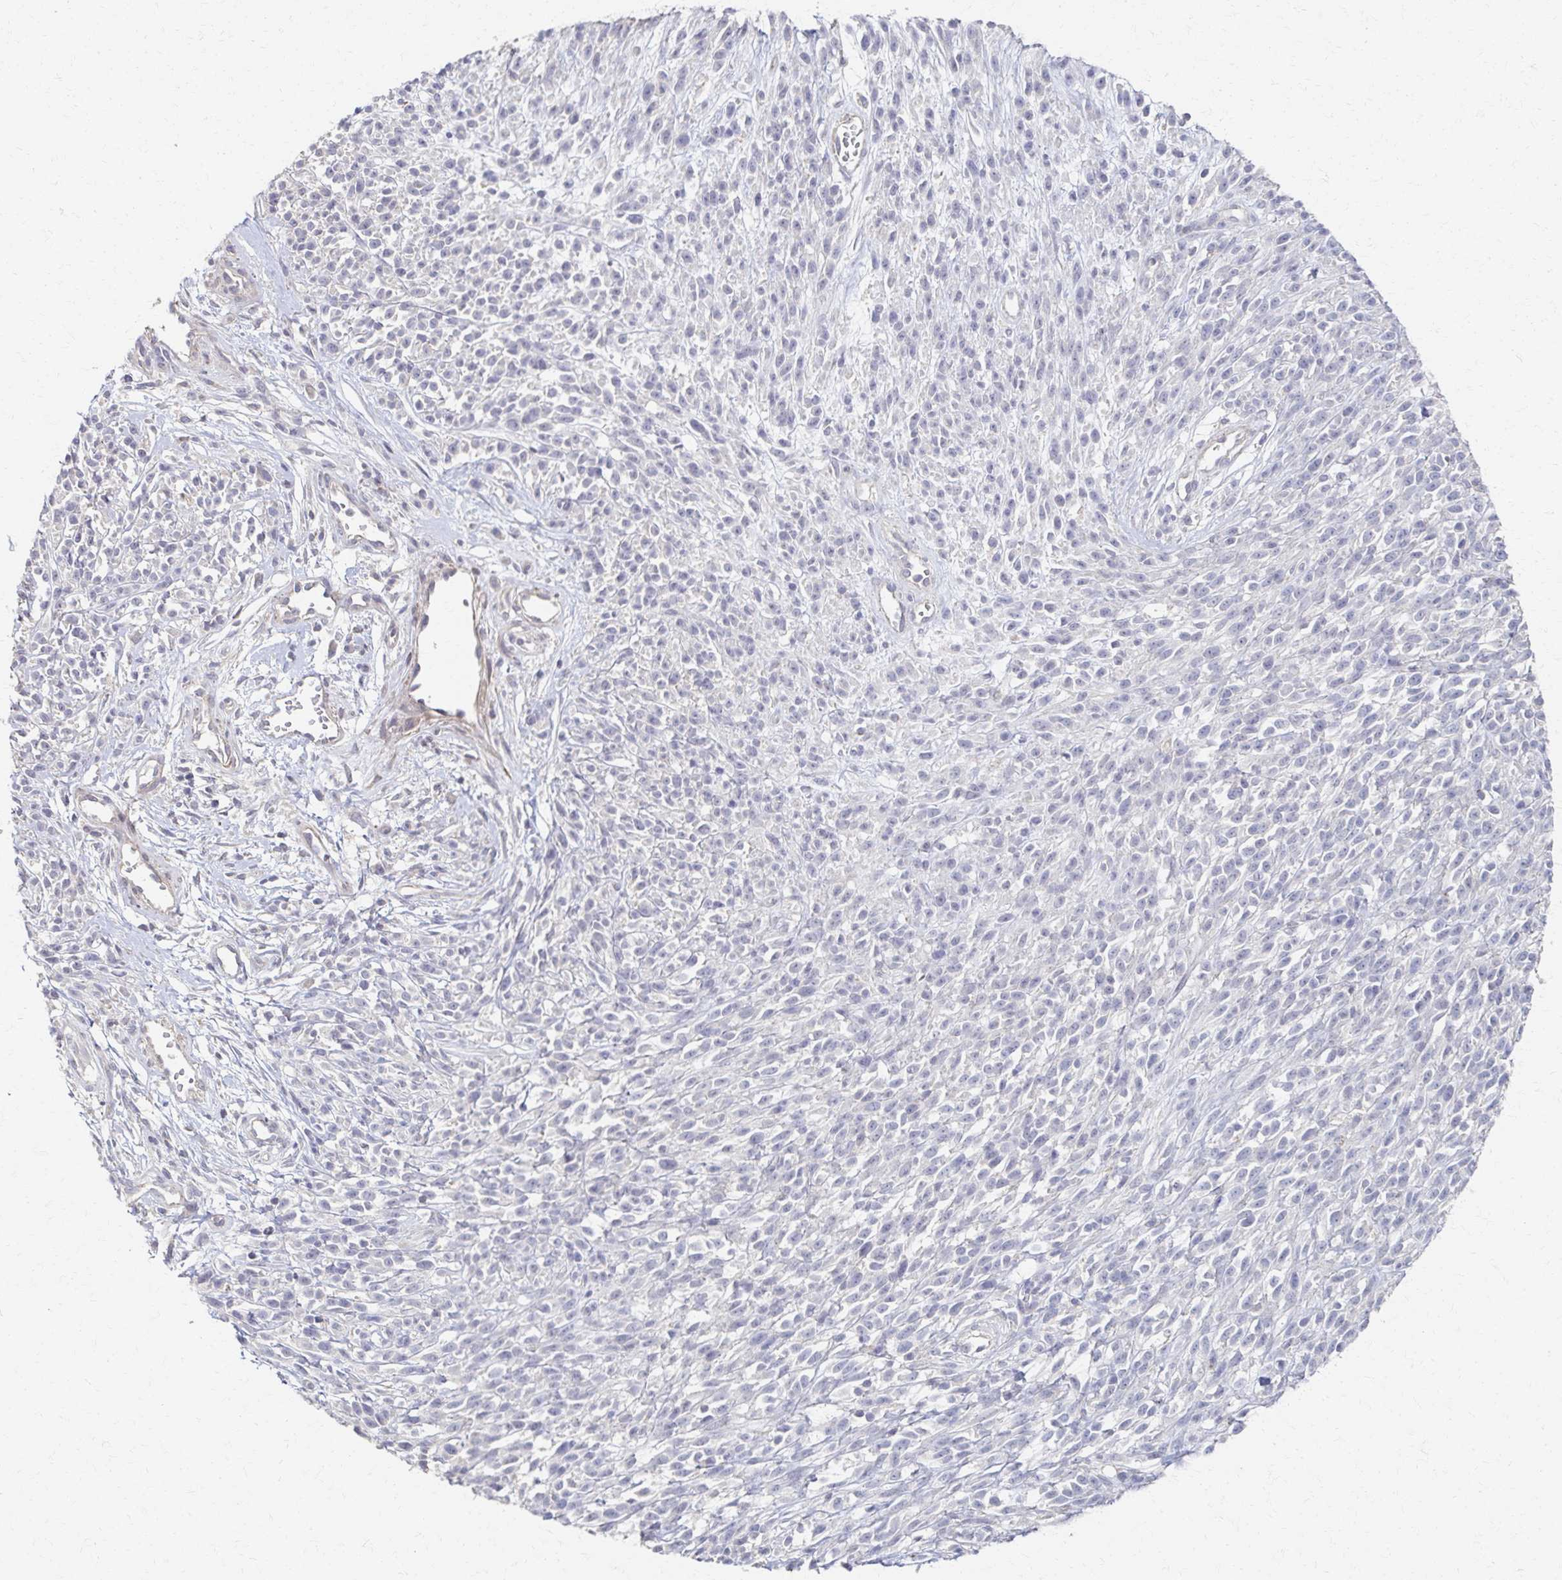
{"staining": {"intensity": "negative", "quantity": "none", "location": "none"}, "tissue": "melanoma", "cell_type": "Tumor cells", "image_type": "cancer", "snomed": [{"axis": "morphology", "description": "Malignant melanoma, NOS"}, {"axis": "topography", "description": "Skin"}, {"axis": "topography", "description": "Skin of trunk"}], "caption": "Melanoma was stained to show a protein in brown. There is no significant expression in tumor cells.", "gene": "EOLA2", "patient": {"sex": "male", "age": 74}}